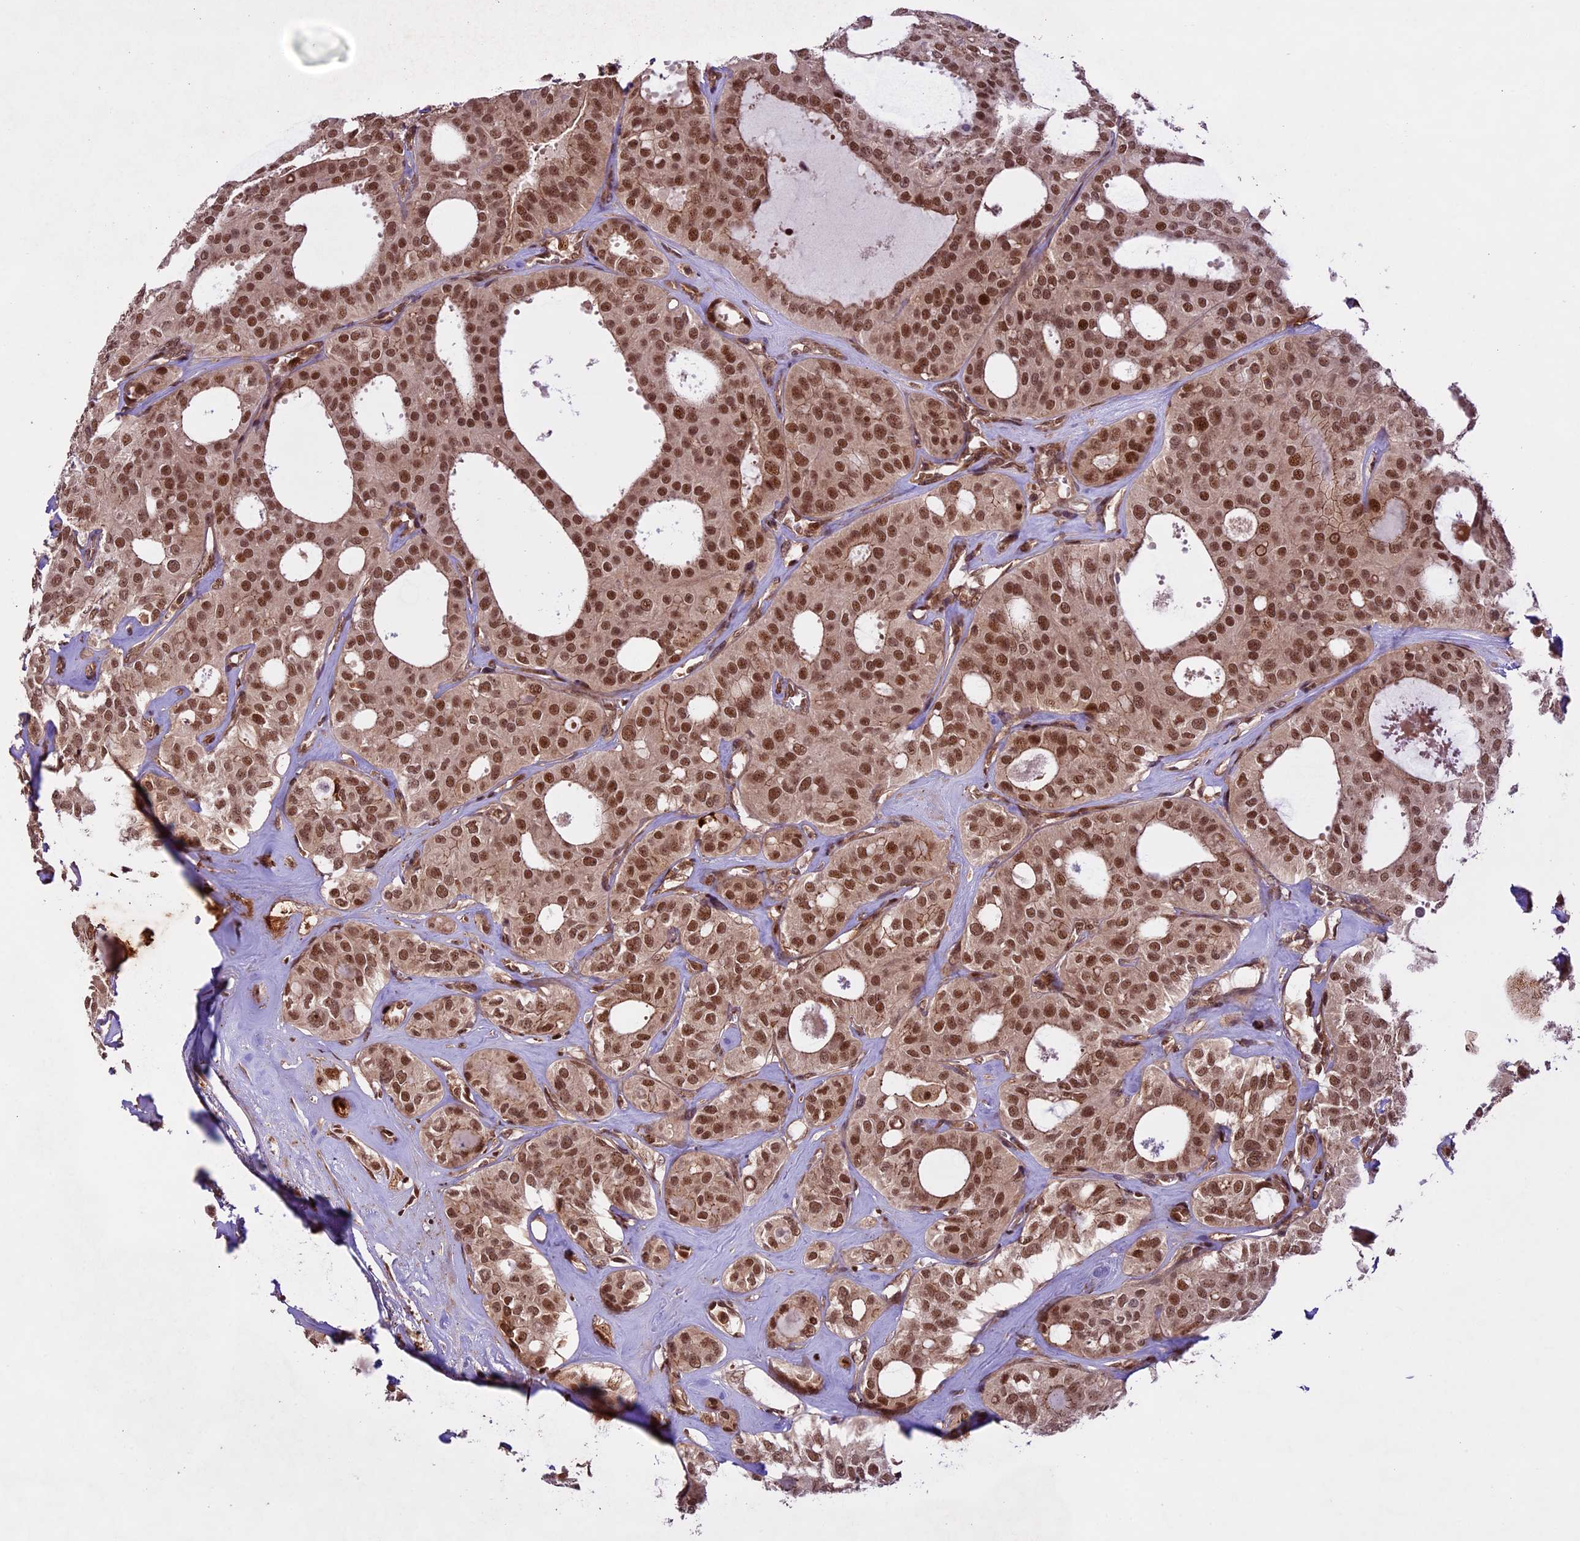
{"staining": {"intensity": "moderate", "quantity": ">75%", "location": "cytoplasmic/membranous,nuclear"}, "tissue": "thyroid cancer", "cell_type": "Tumor cells", "image_type": "cancer", "snomed": [{"axis": "morphology", "description": "Follicular adenoma carcinoma, NOS"}, {"axis": "topography", "description": "Thyroid gland"}], "caption": "Immunohistochemical staining of human follicular adenoma carcinoma (thyroid) exhibits medium levels of moderate cytoplasmic/membranous and nuclear protein positivity in about >75% of tumor cells.", "gene": "DHX38", "patient": {"sex": "male", "age": 75}}